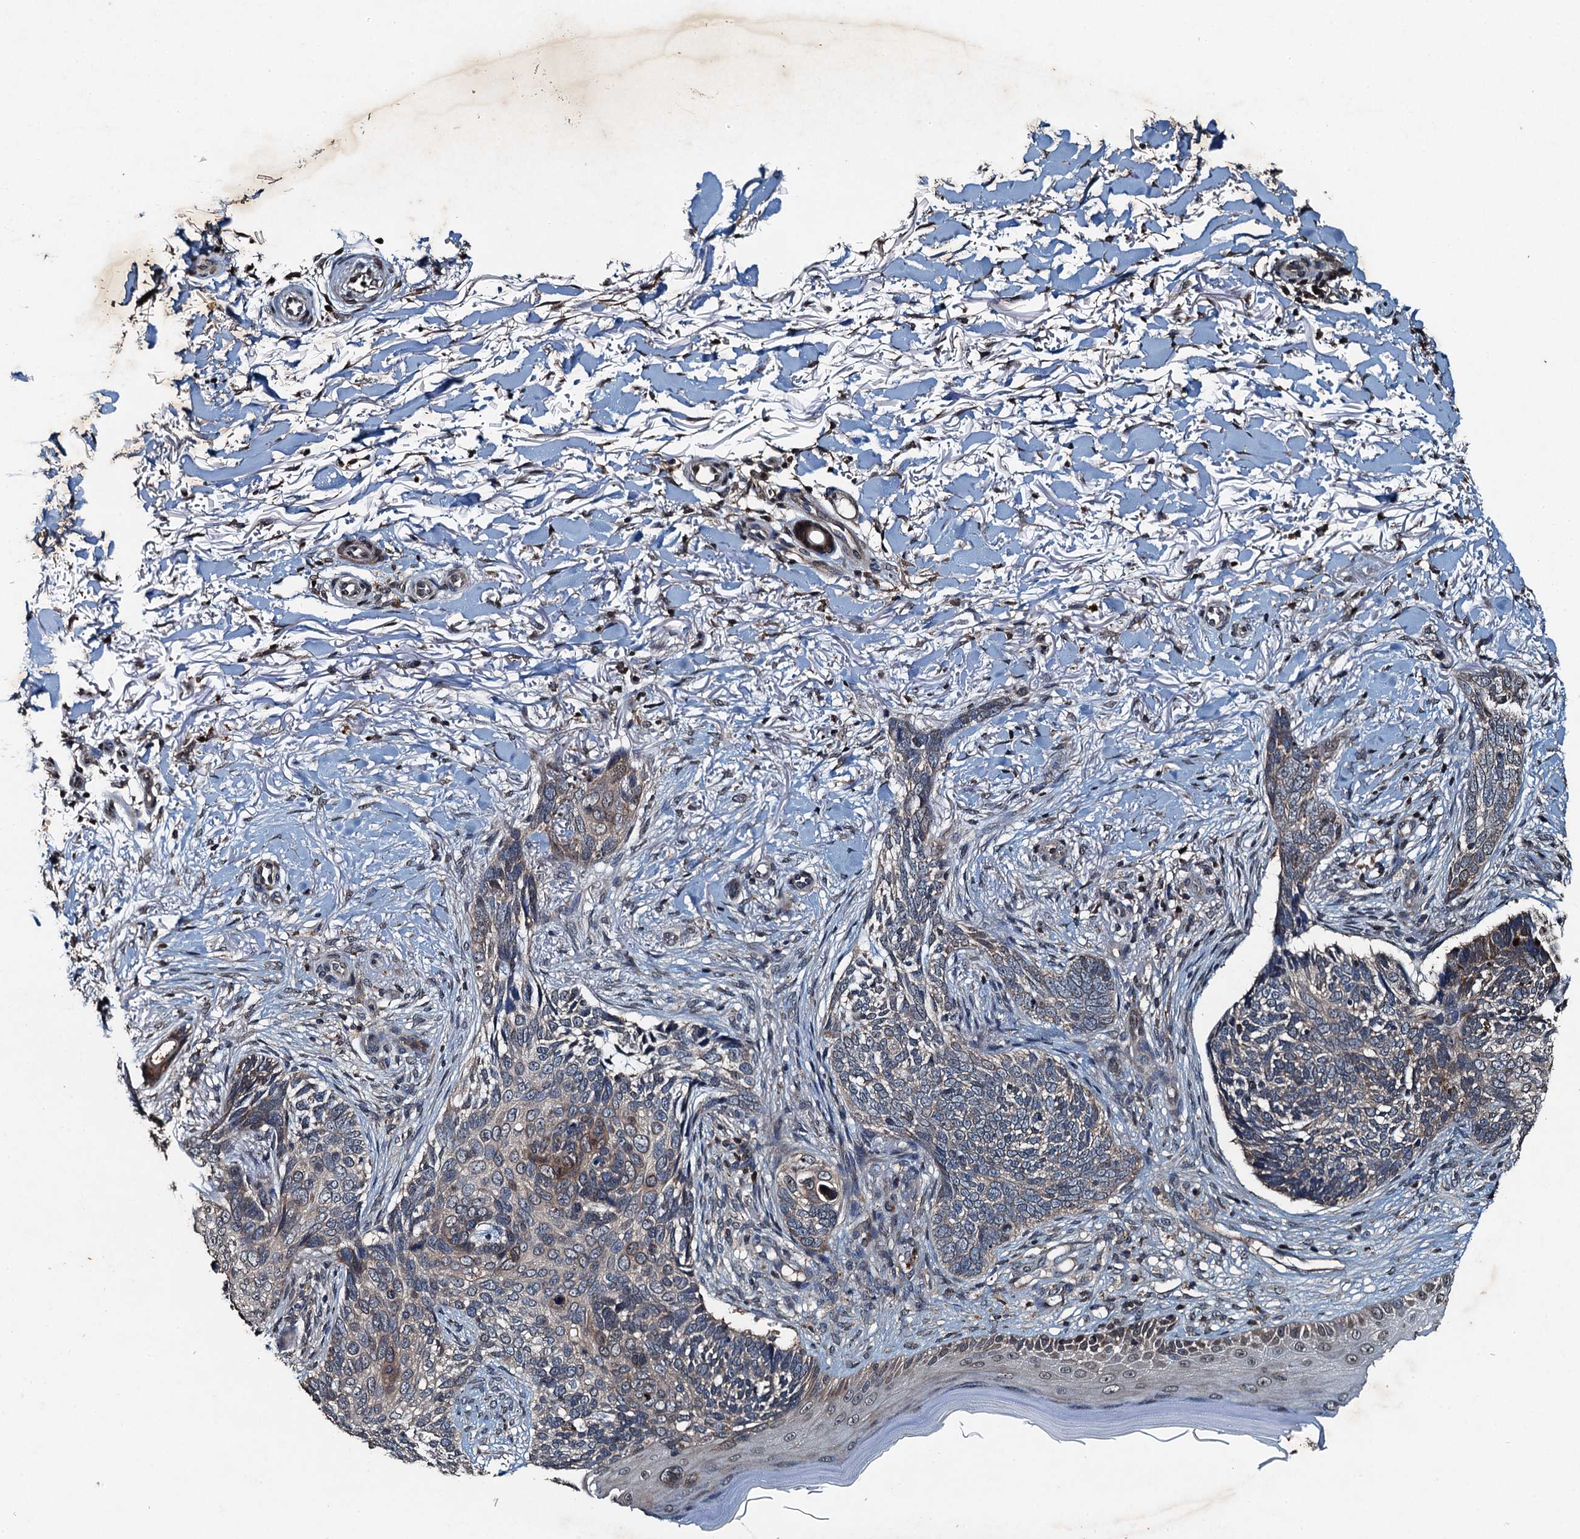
{"staining": {"intensity": "negative", "quantity": "none", "location": "none"}, "tissue": "skin cancer", "cell_type": "Tumor cells", "image_type": "cancer", "snomed": [{"axis": "morphology", "description": "Normal tissue, NOS"}, {"axis": "morphology", "description": "Basal cell carcinoma"}, {"axis": "topography", "description": "Skin"}], "caption": "Tumor cells are negative for brown protein staining in skin cancer.", "gene": "TCTN1", "patient": {"sex": "female", "age": 67}}